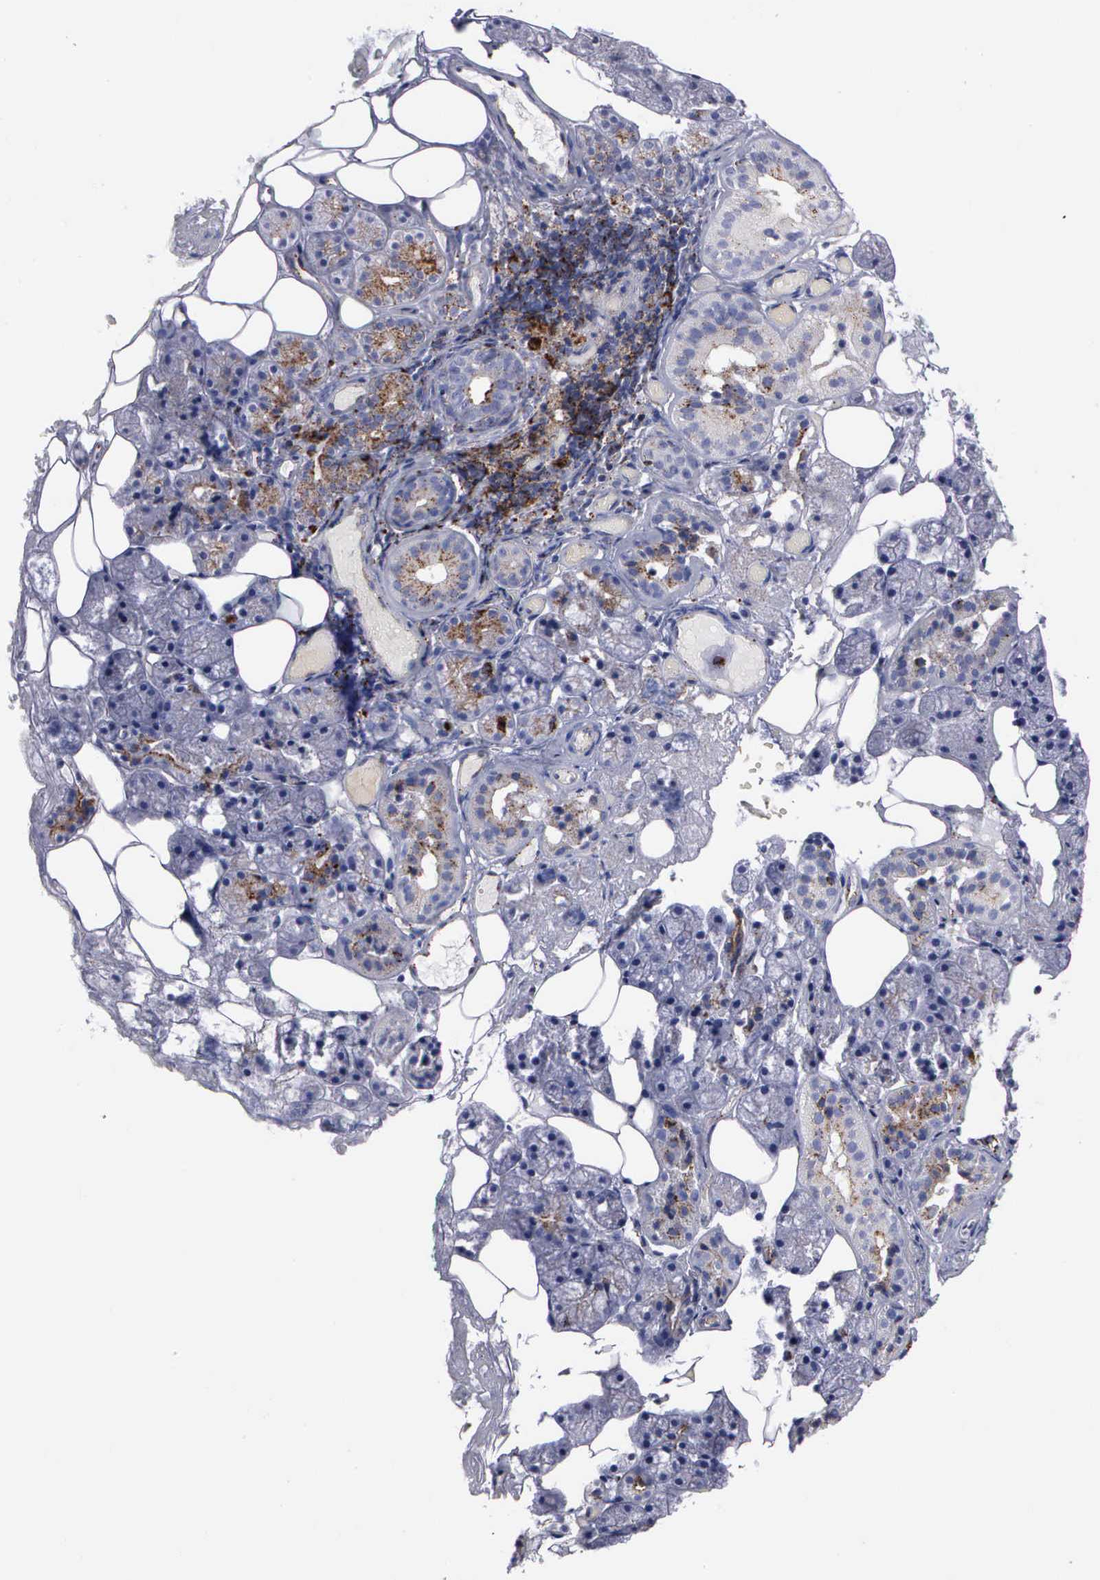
{"staining": {"intensity": "moderate", "quantity": "25%-75%", "location": "cytoplasmic/membranous"}, "tissue": "salivary gland", "cell_type": "Glandular cells", "image_type": "normal", "snomed": [{"axis": "morphology", "description": "Normal tissue, NOS"}, {"axis": "topography", "description": "Salivary gland"}], "caption": "Protein expression by immunohistochemistry (IHC) displays moderate cytoplasmic/membranous staining in approximately 25%-75% of glandular cells in unremarkable salivary gland. (DAB = brown stain, brightfield microscopy at high magnification).", "gene": "CTSH", "patient": {"sex": "female", "age": 55}}